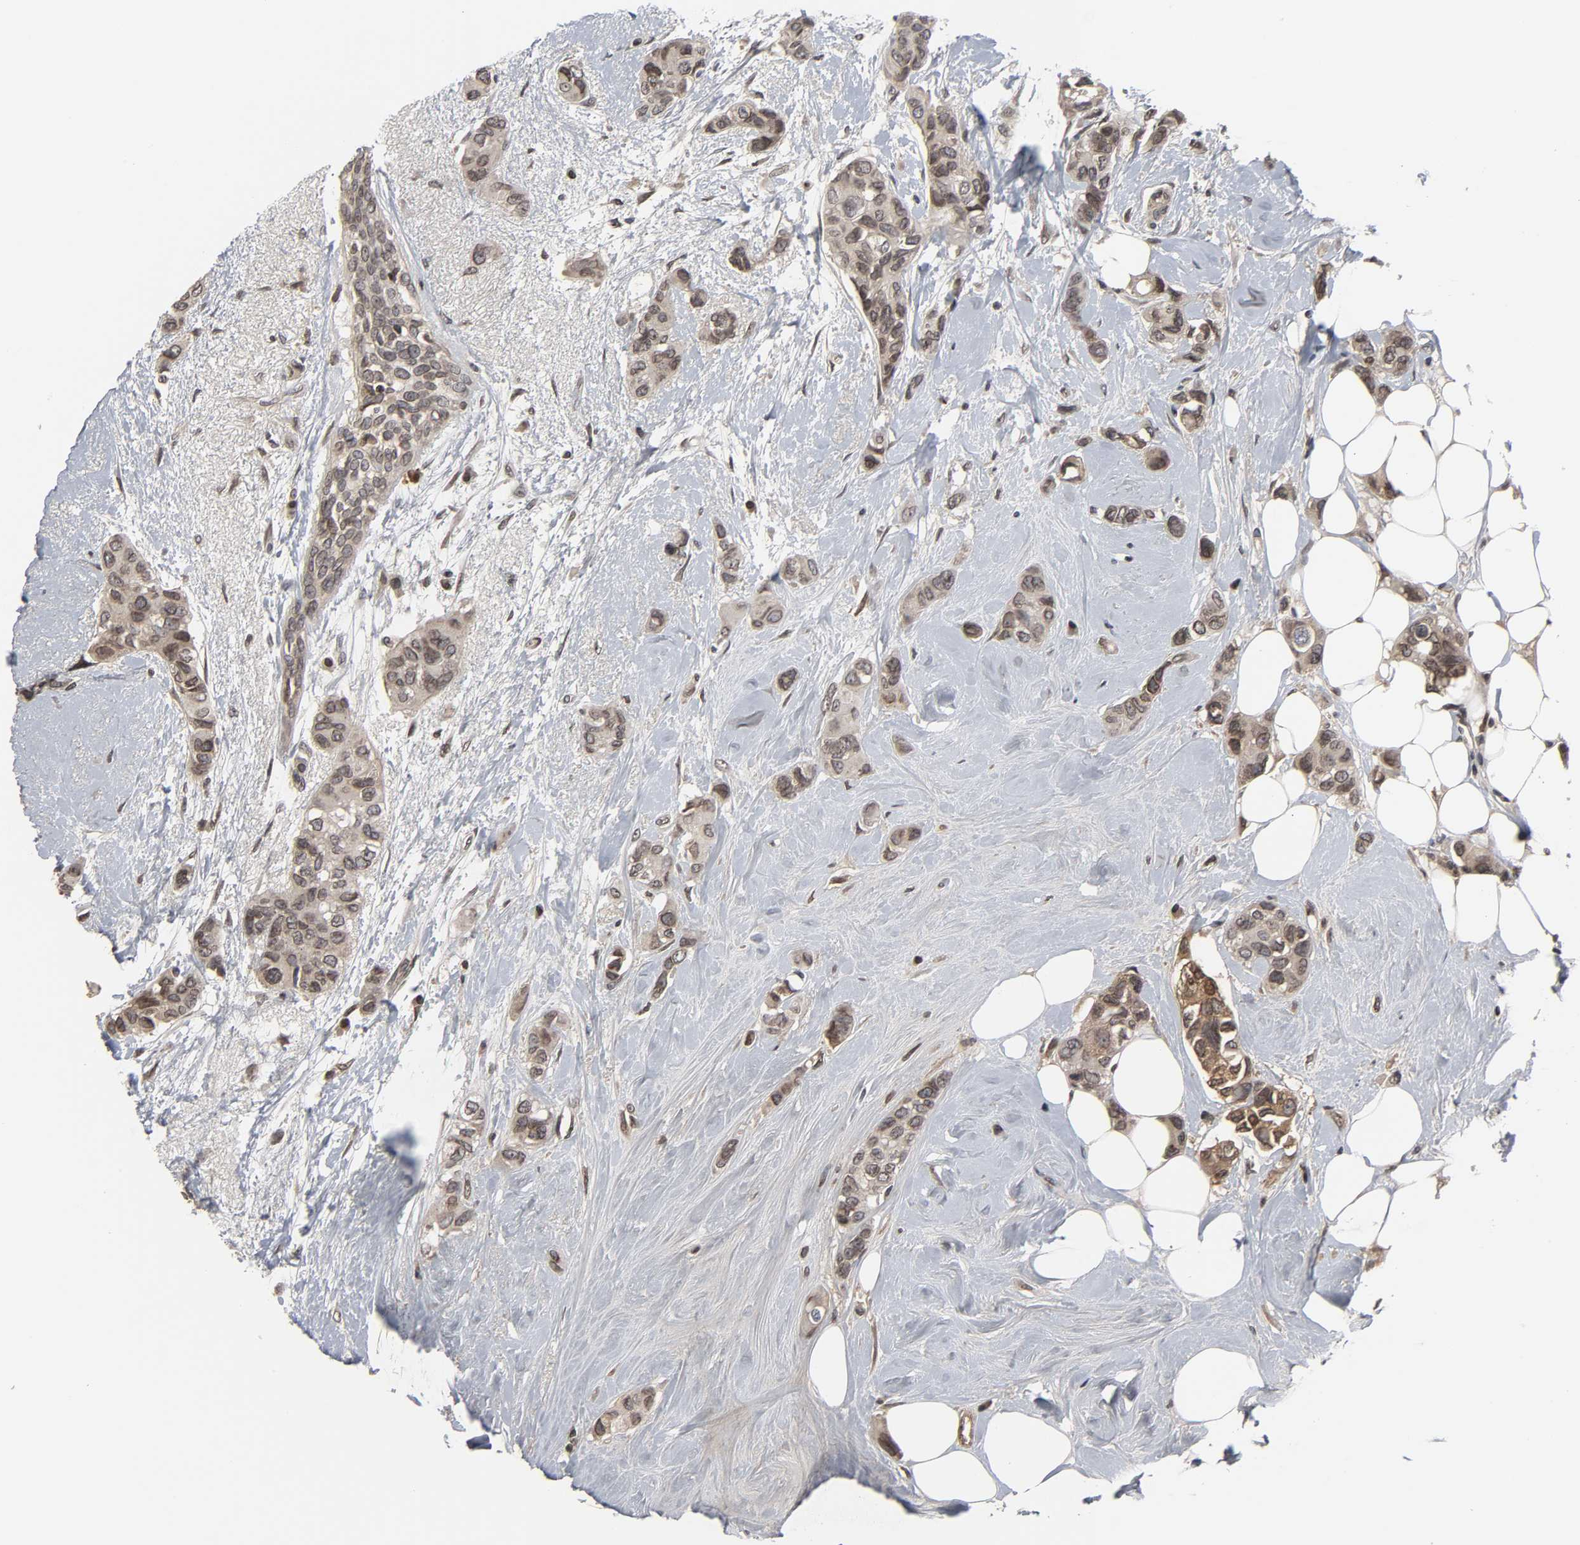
{"staining": {"intensity": "moderate", "quantity": ">75%", "location": "cytoplasmic/membranous,nuclear"}, "tissue": "breast cancer", "cell_type": "Tumor cells", "image_type": "cancer", "snomed": [{"axis": "morphology", "description": "Duct carcinoma"}, {"axis": "topography", "description": "Breast"}], "caption": "An image of invasive ductal carcinoma (breast) stained for a protein reveals moderate cytoplasmic/membranous and nuclear brown staining in tumor cells.", "gene": "CPN2", "patient": {"sex": "female", "age": 51}}